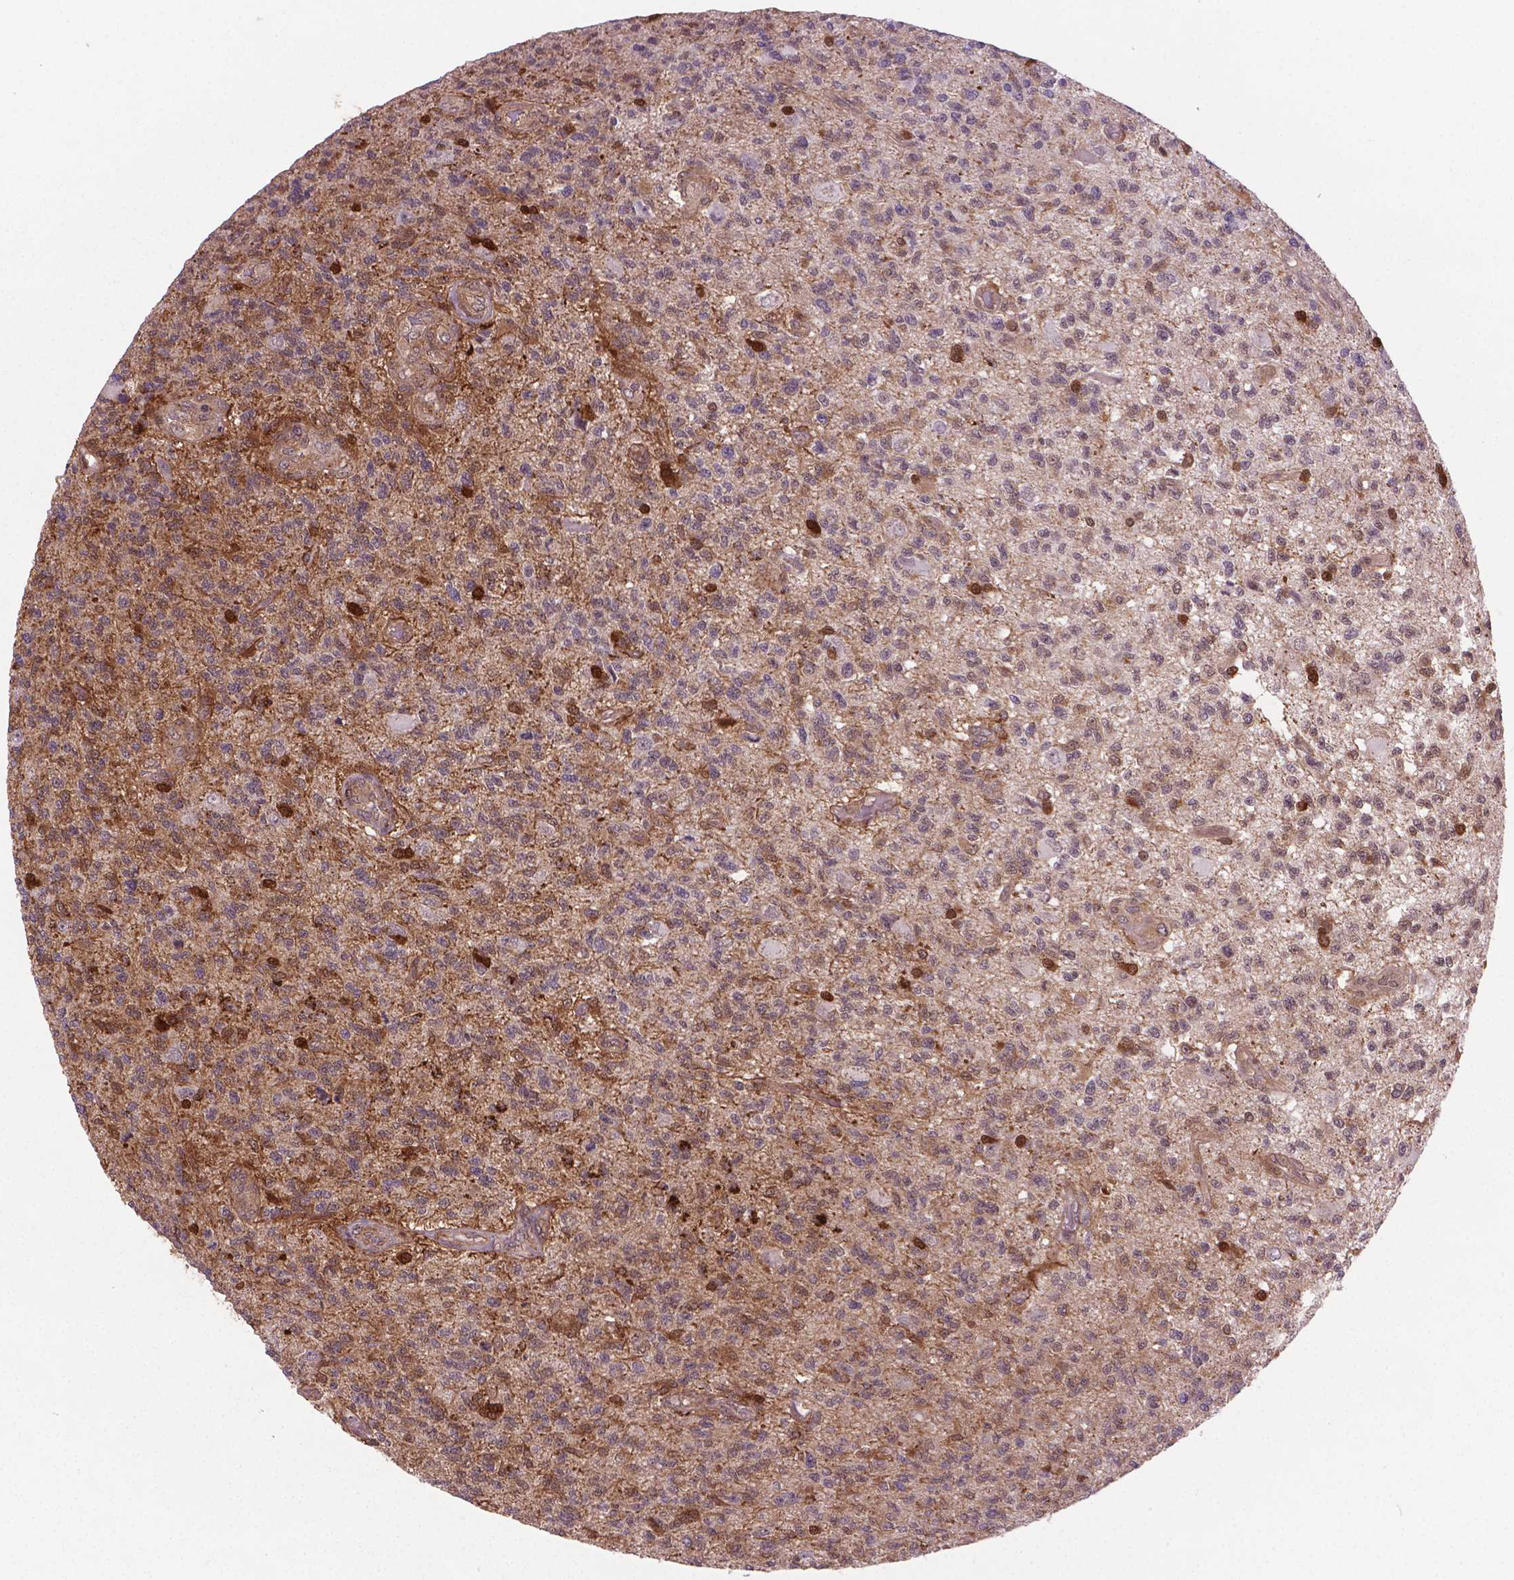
{"staining": {"intensity": "moderate", "quantity": "25%-75%", "location": "cytoplasmic/membranous,nuclear"}, "tissue": "glioma", "cell_type": "Tumor cells", "image_type": "cancer", "snomed": [{"axis": "morphology", "description": "Glioma, malignant, High grade"}, {"axis": "topography", "description": "Brain"}], "caption": "Immunohistochemistry (IHC) staining of glioma, which exhibits medium levels of moderate cytoplasmic/membranous and nuclear expression in about 25%-75% of tumor cells indicating moderate cytoplasmic/membranous and nuclear protein expression. The staining was performed using DAB (3,3'-diaminobenzidine) (brown) for protein detection and nuclei were counterstained in hematoxylin (blue).", "gene": "PLIN3", "patient": {"sex": "male", "age": 56}}